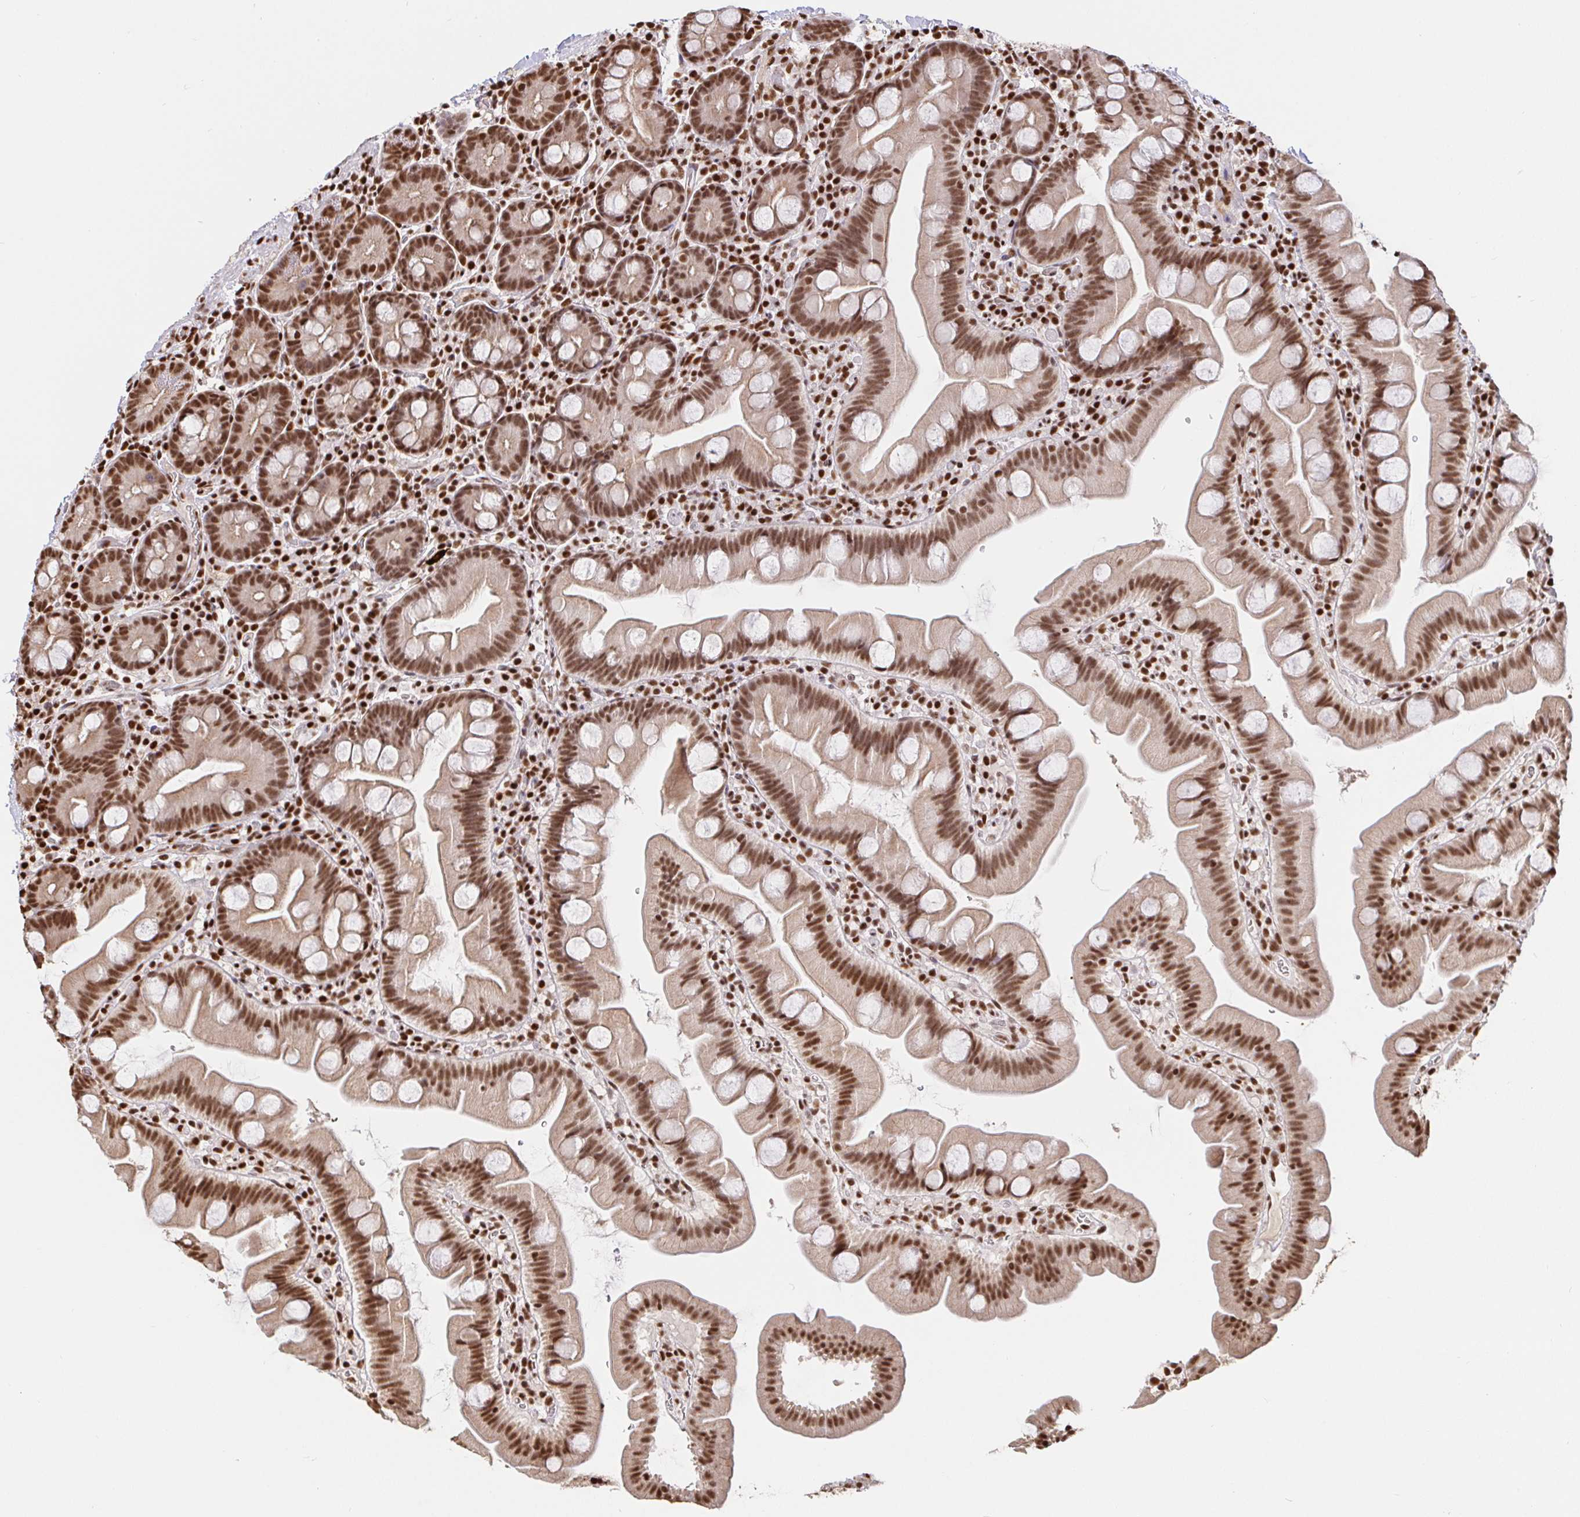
{"staining": {"intensity": "moderate", "quantity": ">75%", "location": "nuclear"}, "tissue": "small intestine", "cell_type": "Glandular cells", "image_type": "normal", "snomed": [{"axis": "morphology", "description": "Normal tissue, NOS"}, {"axis": "topography", "description": "Small intestine"}], "caption": "Protein expression analysis of normal small intestine exhibits moderate nuclear staining in about >75% of glandular cells.", "gene": "SP3", "patient": {"sex": "female", "age": 68}}